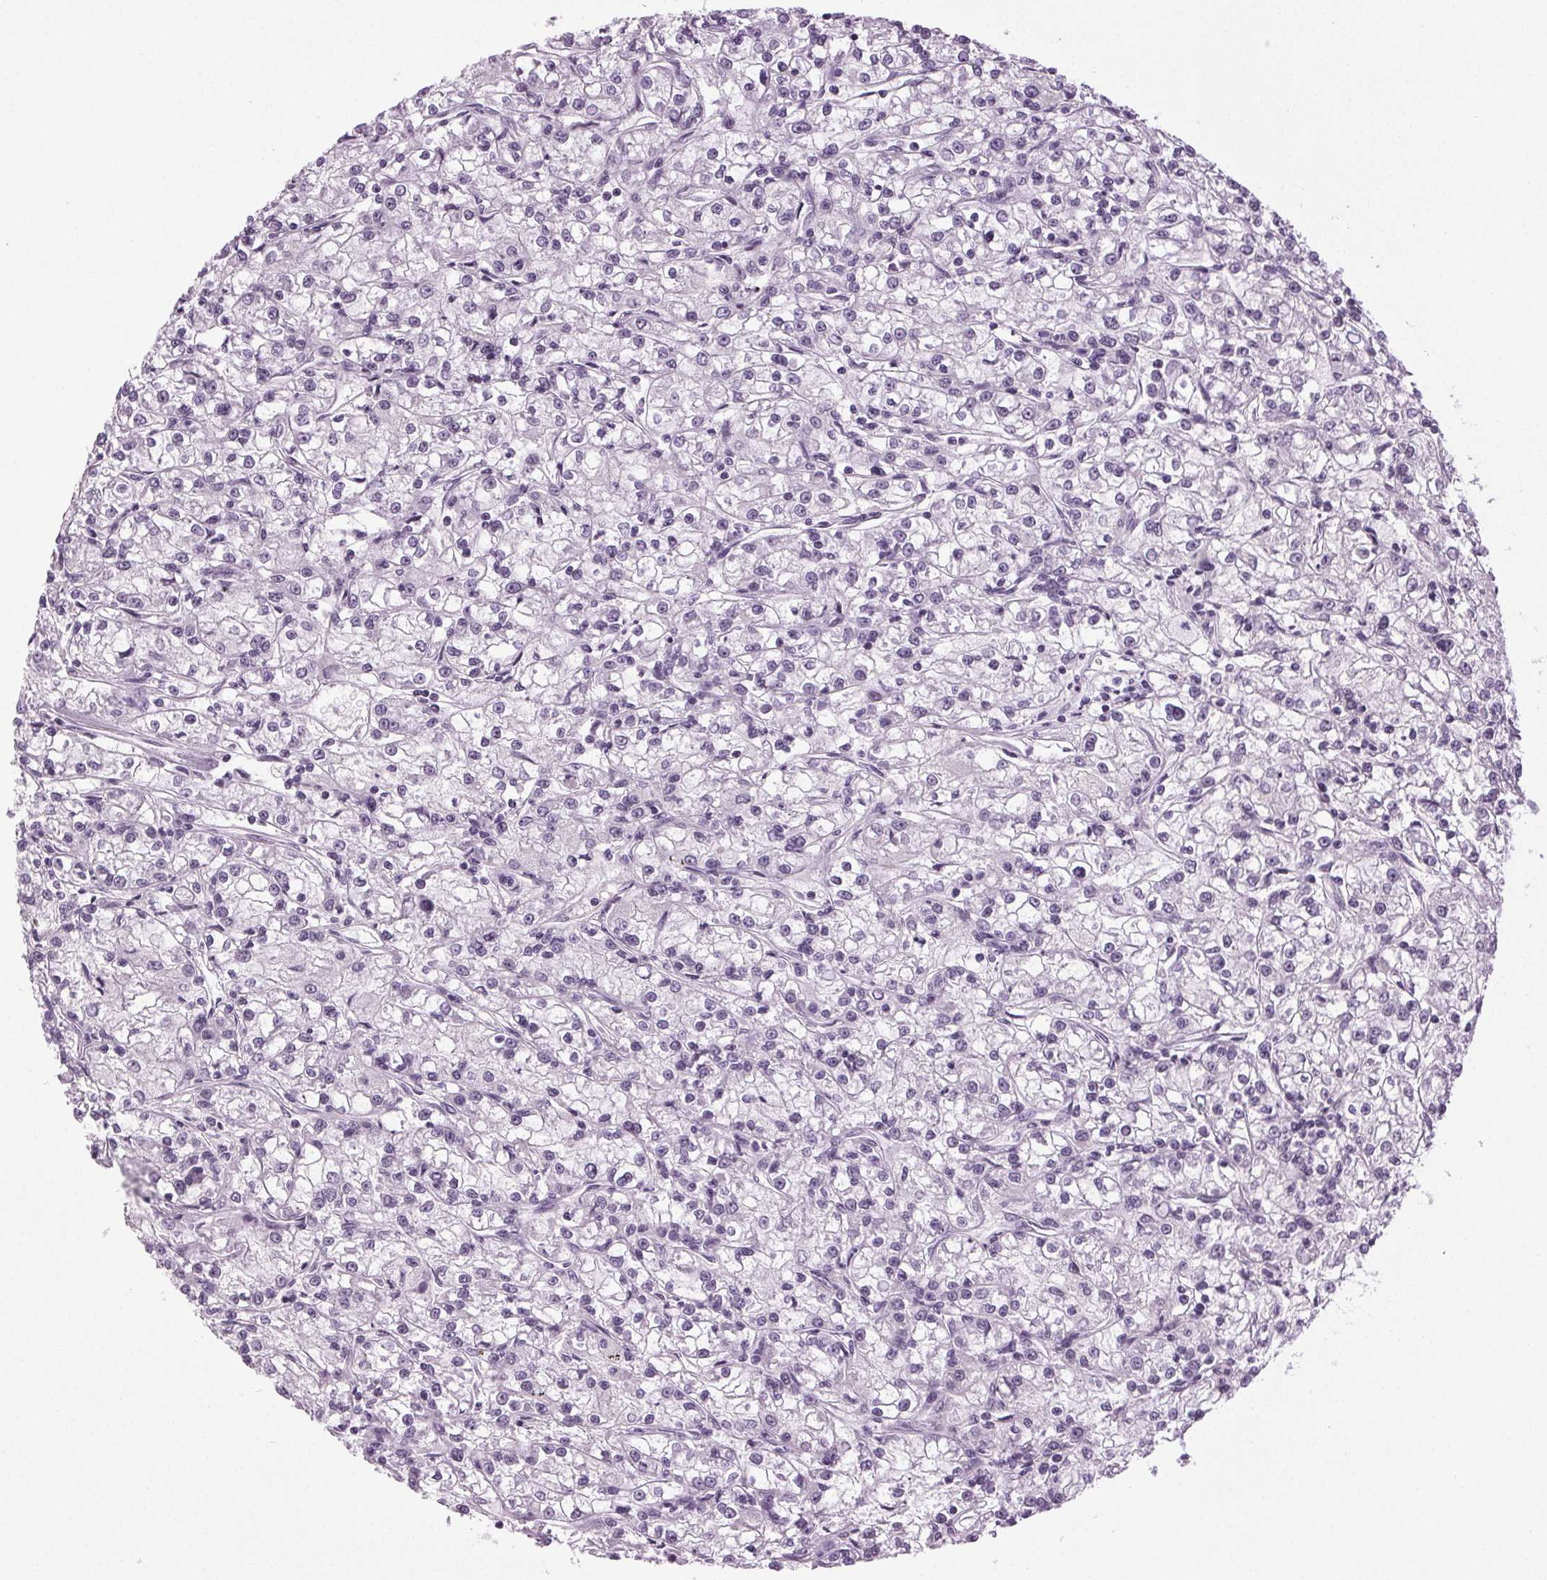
{"staining": {"intensity": "negative", "quantity": "none", "location": "none"}, "tissue": "renal cancer", "cell_type": "Tumor cells", "image_type": "cancer", "snomed": [{"axis": "morphology", "description": "Adenocarcinoma, NOS"}, {"axis": "topography", "description": "Kidney"}], "caption": "Protein analysis of renal adenocarcinoma demonstrates no significant expression in tumor cells.", "gene": "DNAH12", "patient": {"sex": "female", "age": 59}}